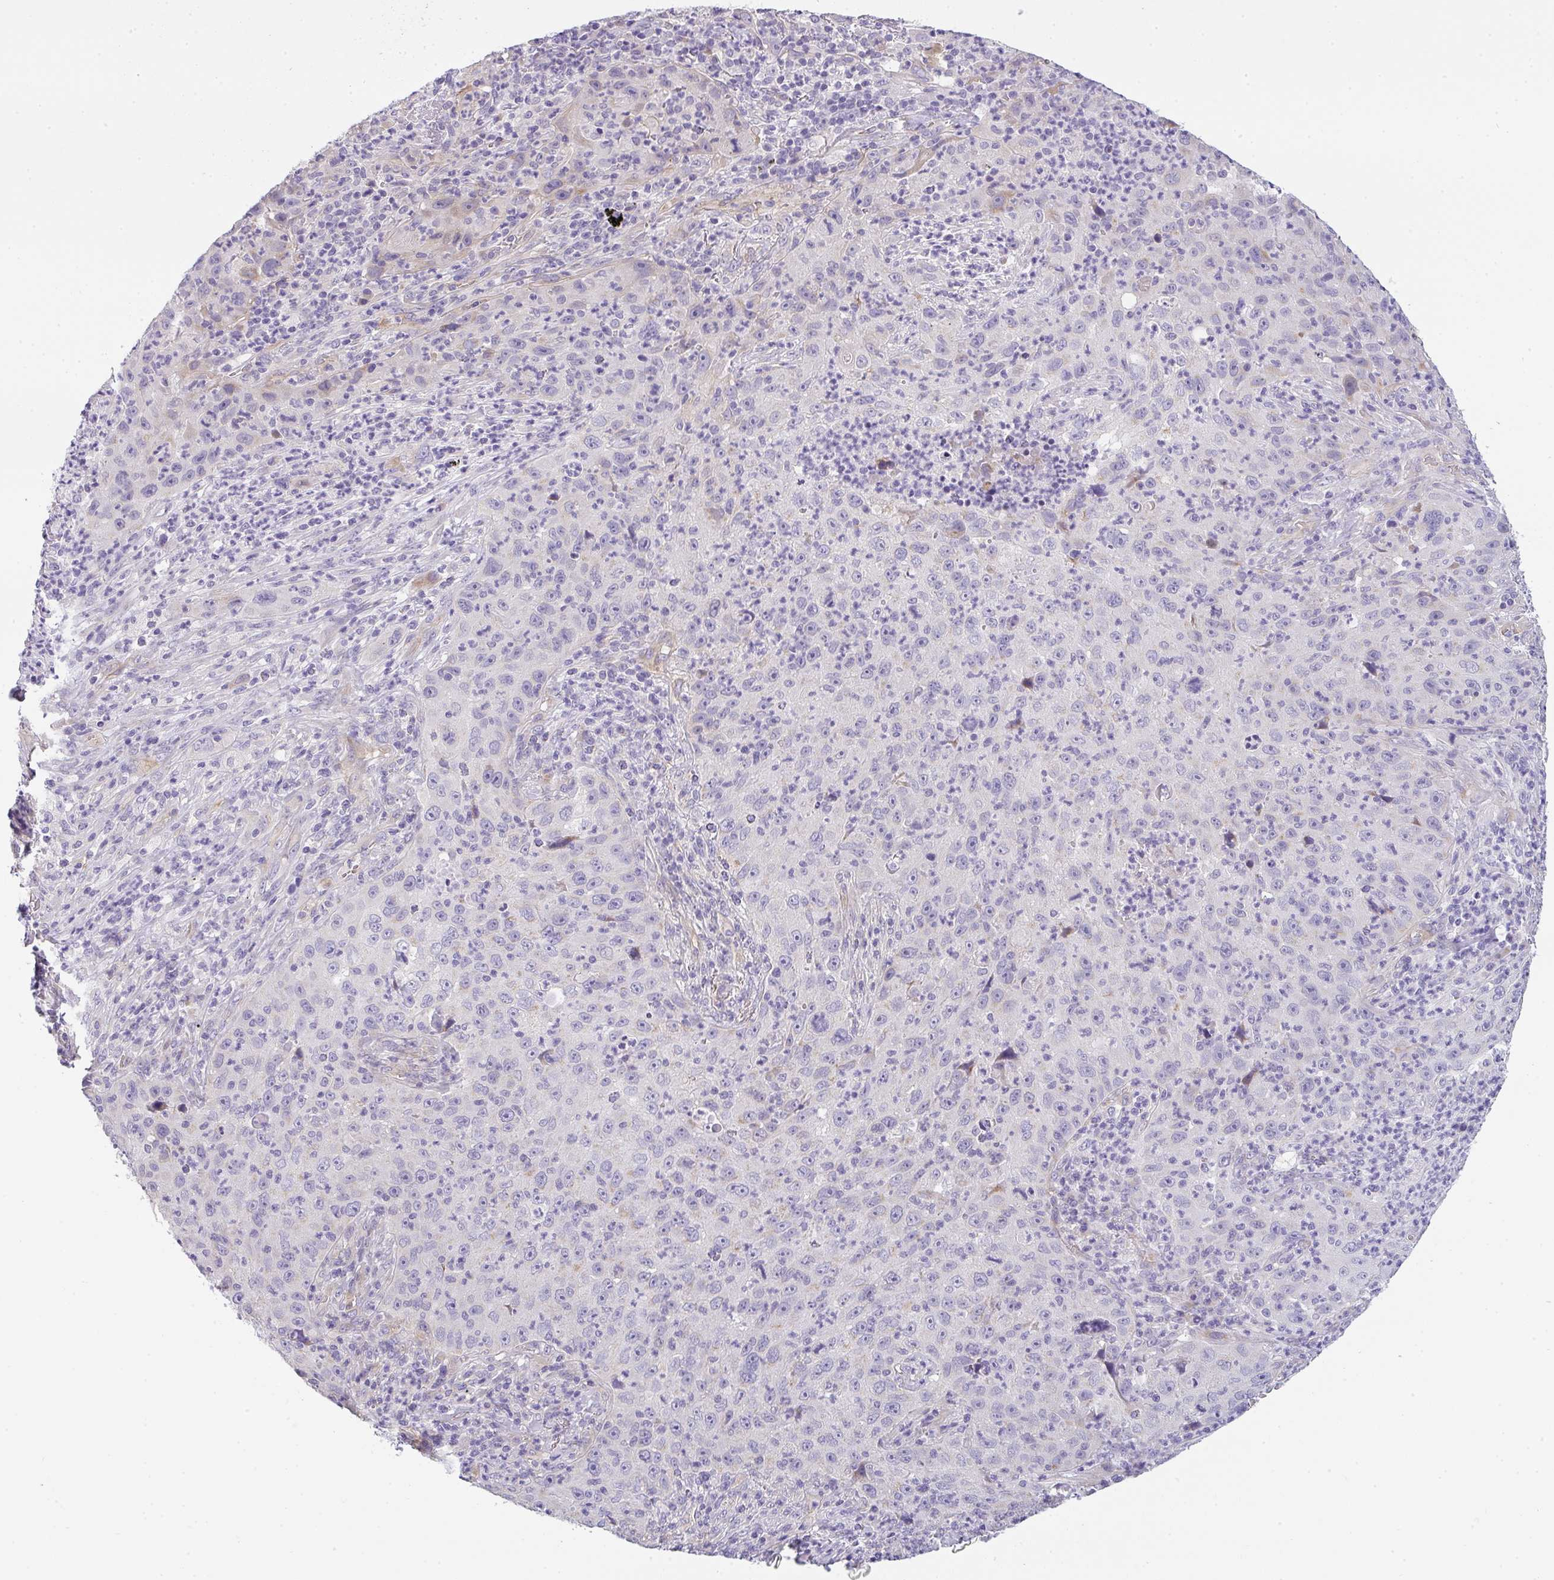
{"staining": {"intensity": "negative", "quantity": "none", "location": "none"}, "tissue": "lung cancer", "cell_type": "Tumor cells", "image_type": "cancer", "snomed": [{"axis": "morphology", "description": "Squamous cell carcinoma, NOS"}, {"axis": "topography", "description": "Lung"}], "caption": "A high-resolution micrograph shows IHC staining of lung cancer, which exhibits no significant expression in tumor cells.", "gene": "FILIP1", "patient": {"sex": "male", "age": 71}}